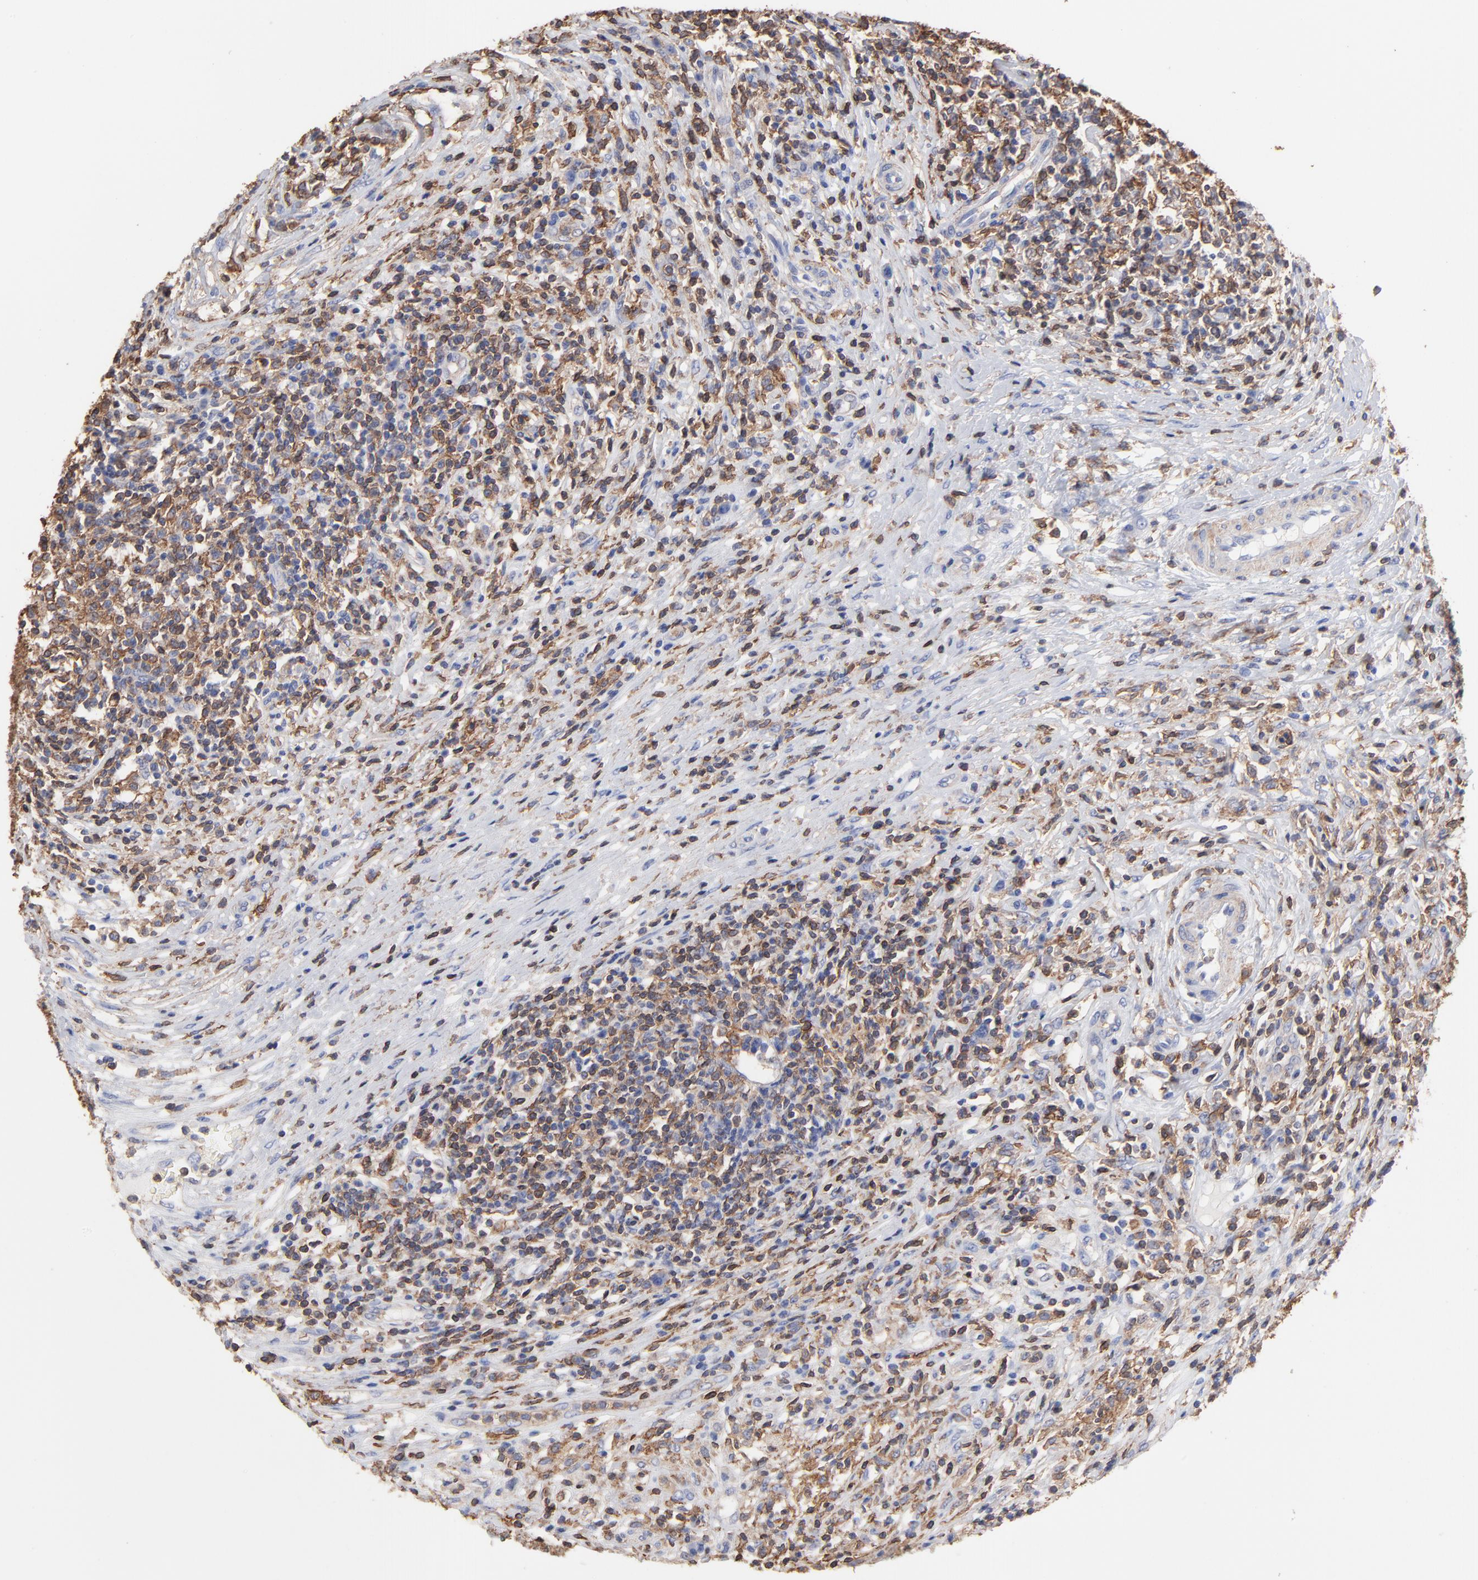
{"staining": {"intensity": "moderate", "quantity": "25%-75%", "location": "cytoplasmic/membranous"}, "tissue": "lymphoma", "cell_type": "Tumor cells", "image_type": "cancer", "snomed": [{"axis": "morphology", "description": "Malignant lymphoma, non-Hodgkin's type, High grade"}, {"axis": "topography", "description": "Lymph node"}], "caption": "Protein staining of lymphoma tissue exhibits moderate cytoplasmic/membranous positivity in approximately 25%-75% of tumor cells.", "gene": "ASL", "patient": {"sex": "female", "age": 84}}